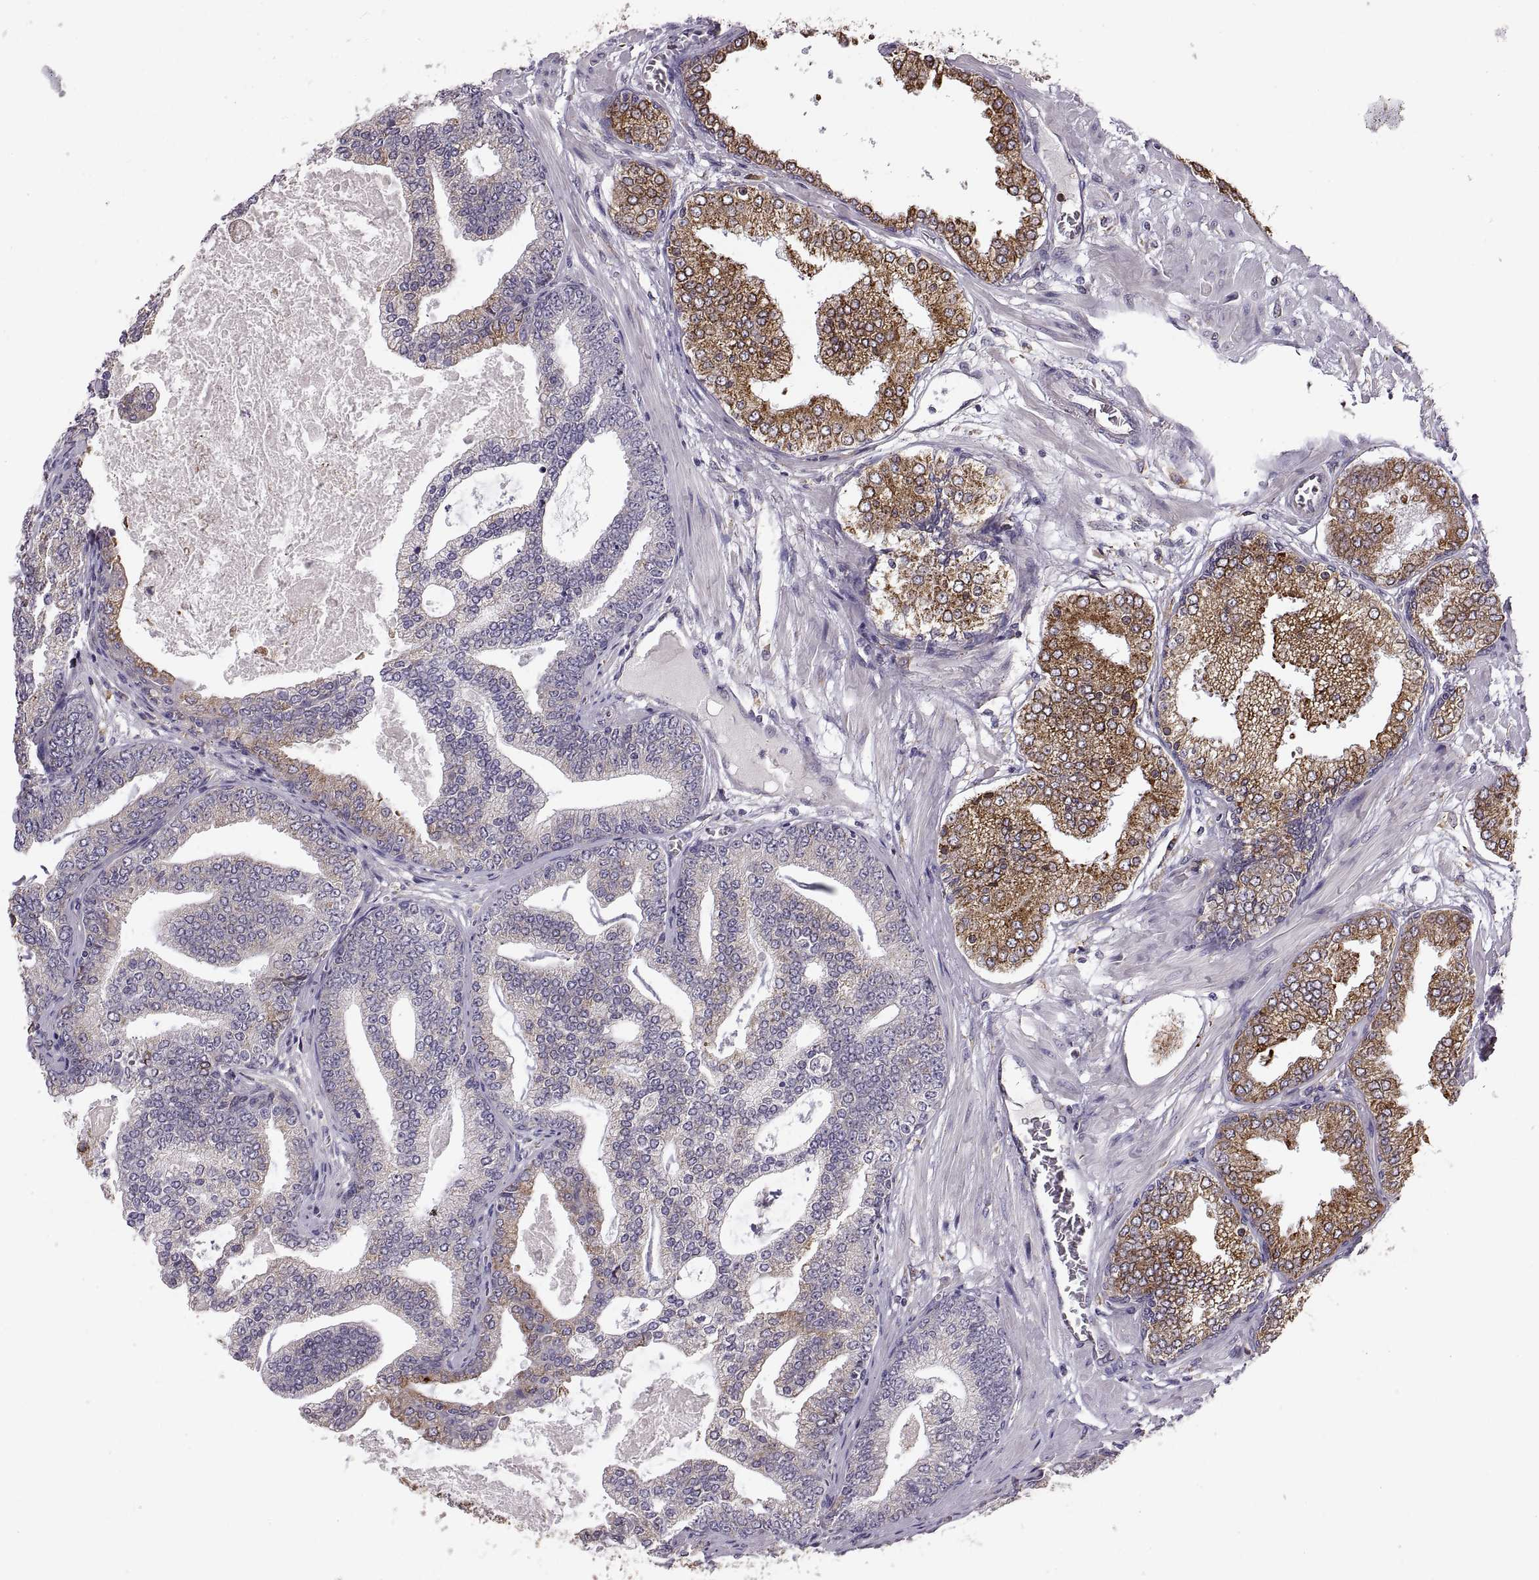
{"staining": {"intensity": "strong", "quantity": "25%-75%", "location": "cytoplasmic/membranous"}, "tissue": "prostate cancer", "cell_type": "Tumor cells", "image_type": "cancer", "snomed": [{"axis": "morphology", "description": "Adenocarcinoma, NOS"}, {"axis": "topography", "description": "Prostate"}], "caption": "This is an image of immunohistochemistry staining of adenocarcinoma (prostate), which shows strong expression in the cytoplasmic/membranous of tumor cells.", "gene": "PLEKHB2", "patient": {"sex": "male", "age": 64}}